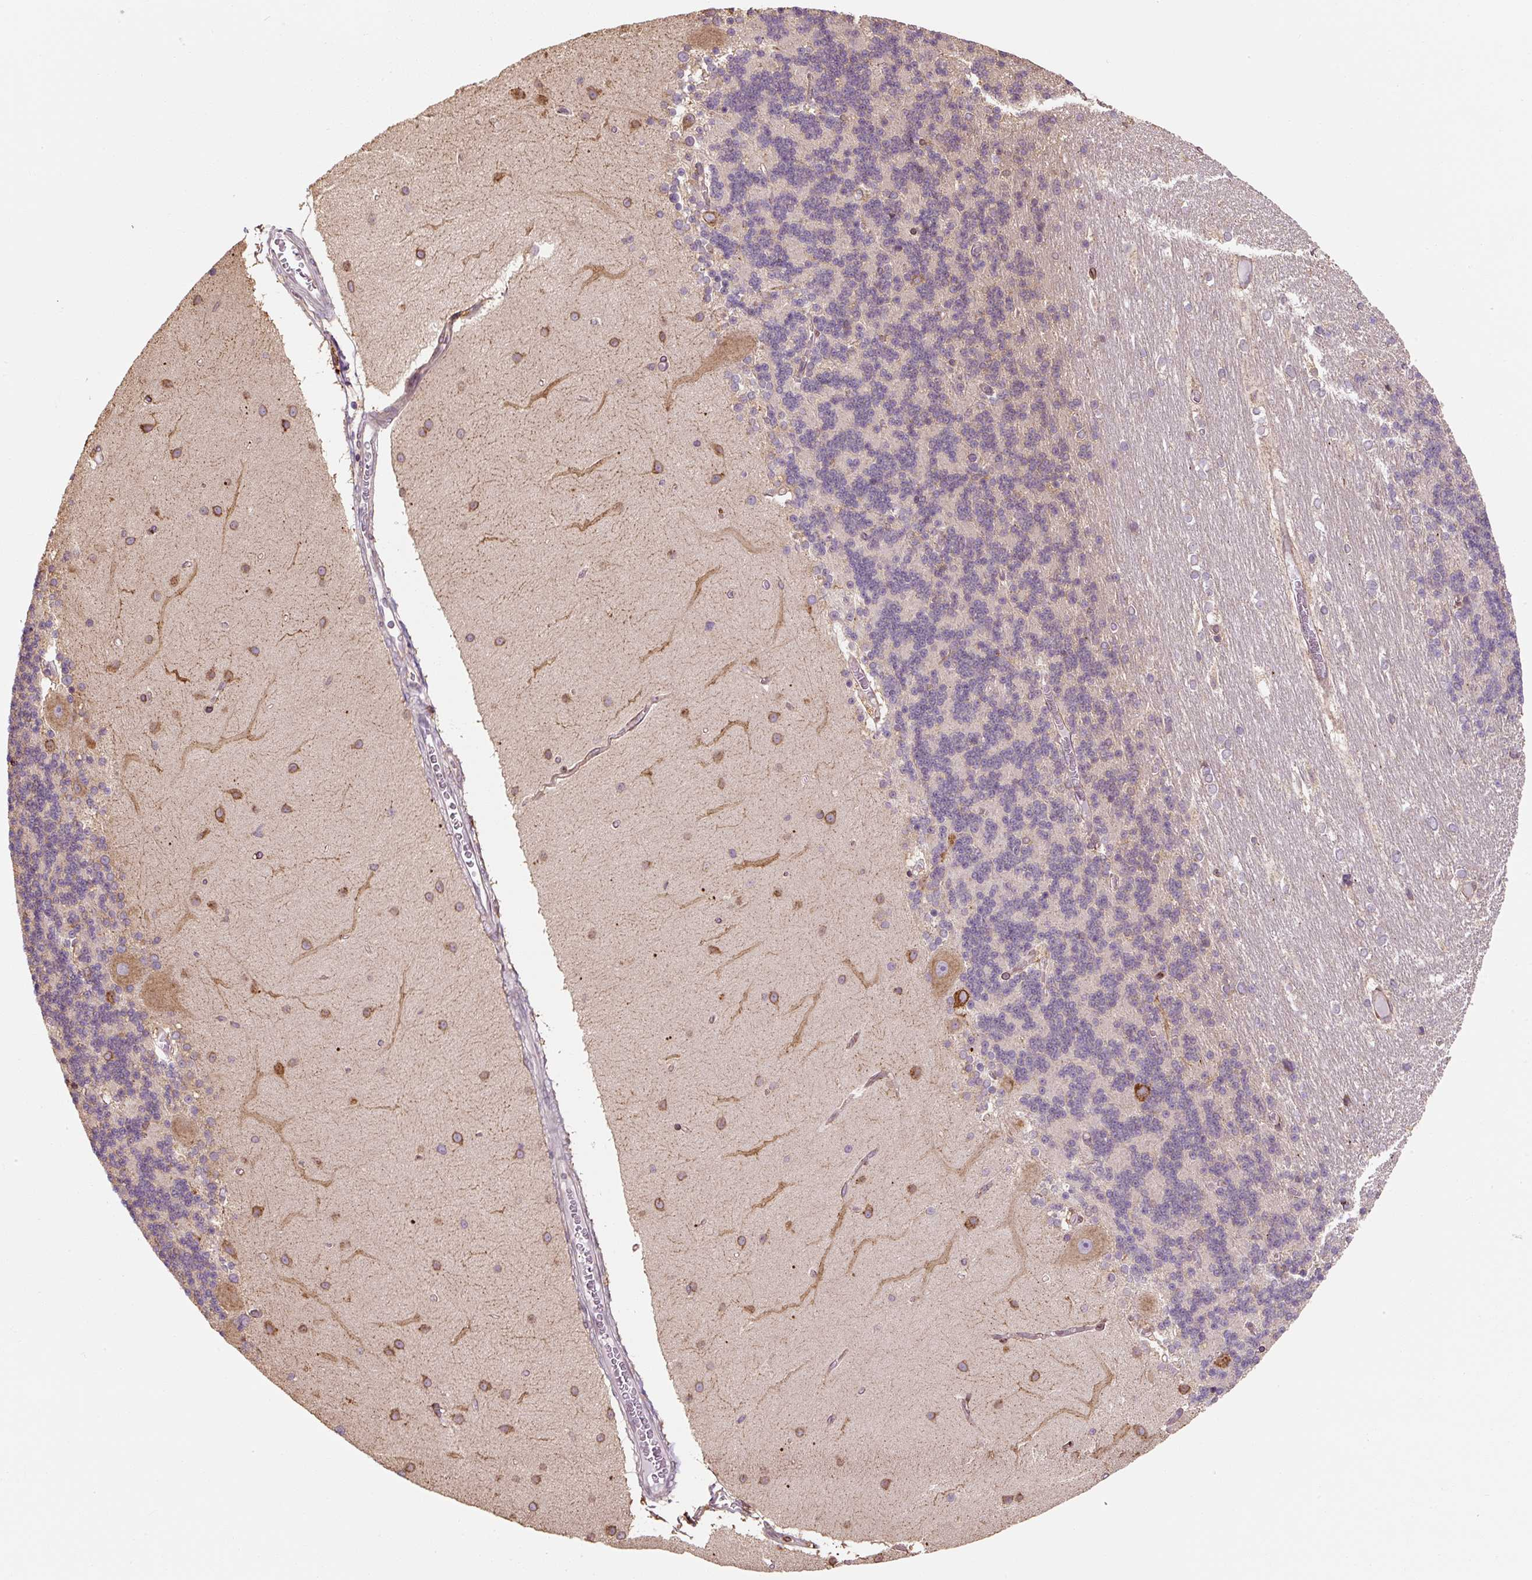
{"staining": {"intensity": "moderate", "quantity": "<25%", "location": "cytoplasmic/membranous"}, "tissue": "cerebellum", "cell_type": "Cells in granular layer", "image_type": "normal", "snomed": [{"axis": "morphology", "description": "Normal tissue, NOS"}, {"axis": "topography", "description": "Cerebellum"}], "caption": "The image demonstrates staining of benign cerebellum, revealing moderate cytoplasmic/membranous protein positivity (brown color) within cells in granular layer. Using DAB (brown) and hematoxylin (blue) stains, captured at high magnification using brightfield microscopy.", "gene": "PRKCSH", "patient": {"sex": "female", "age": 54}}